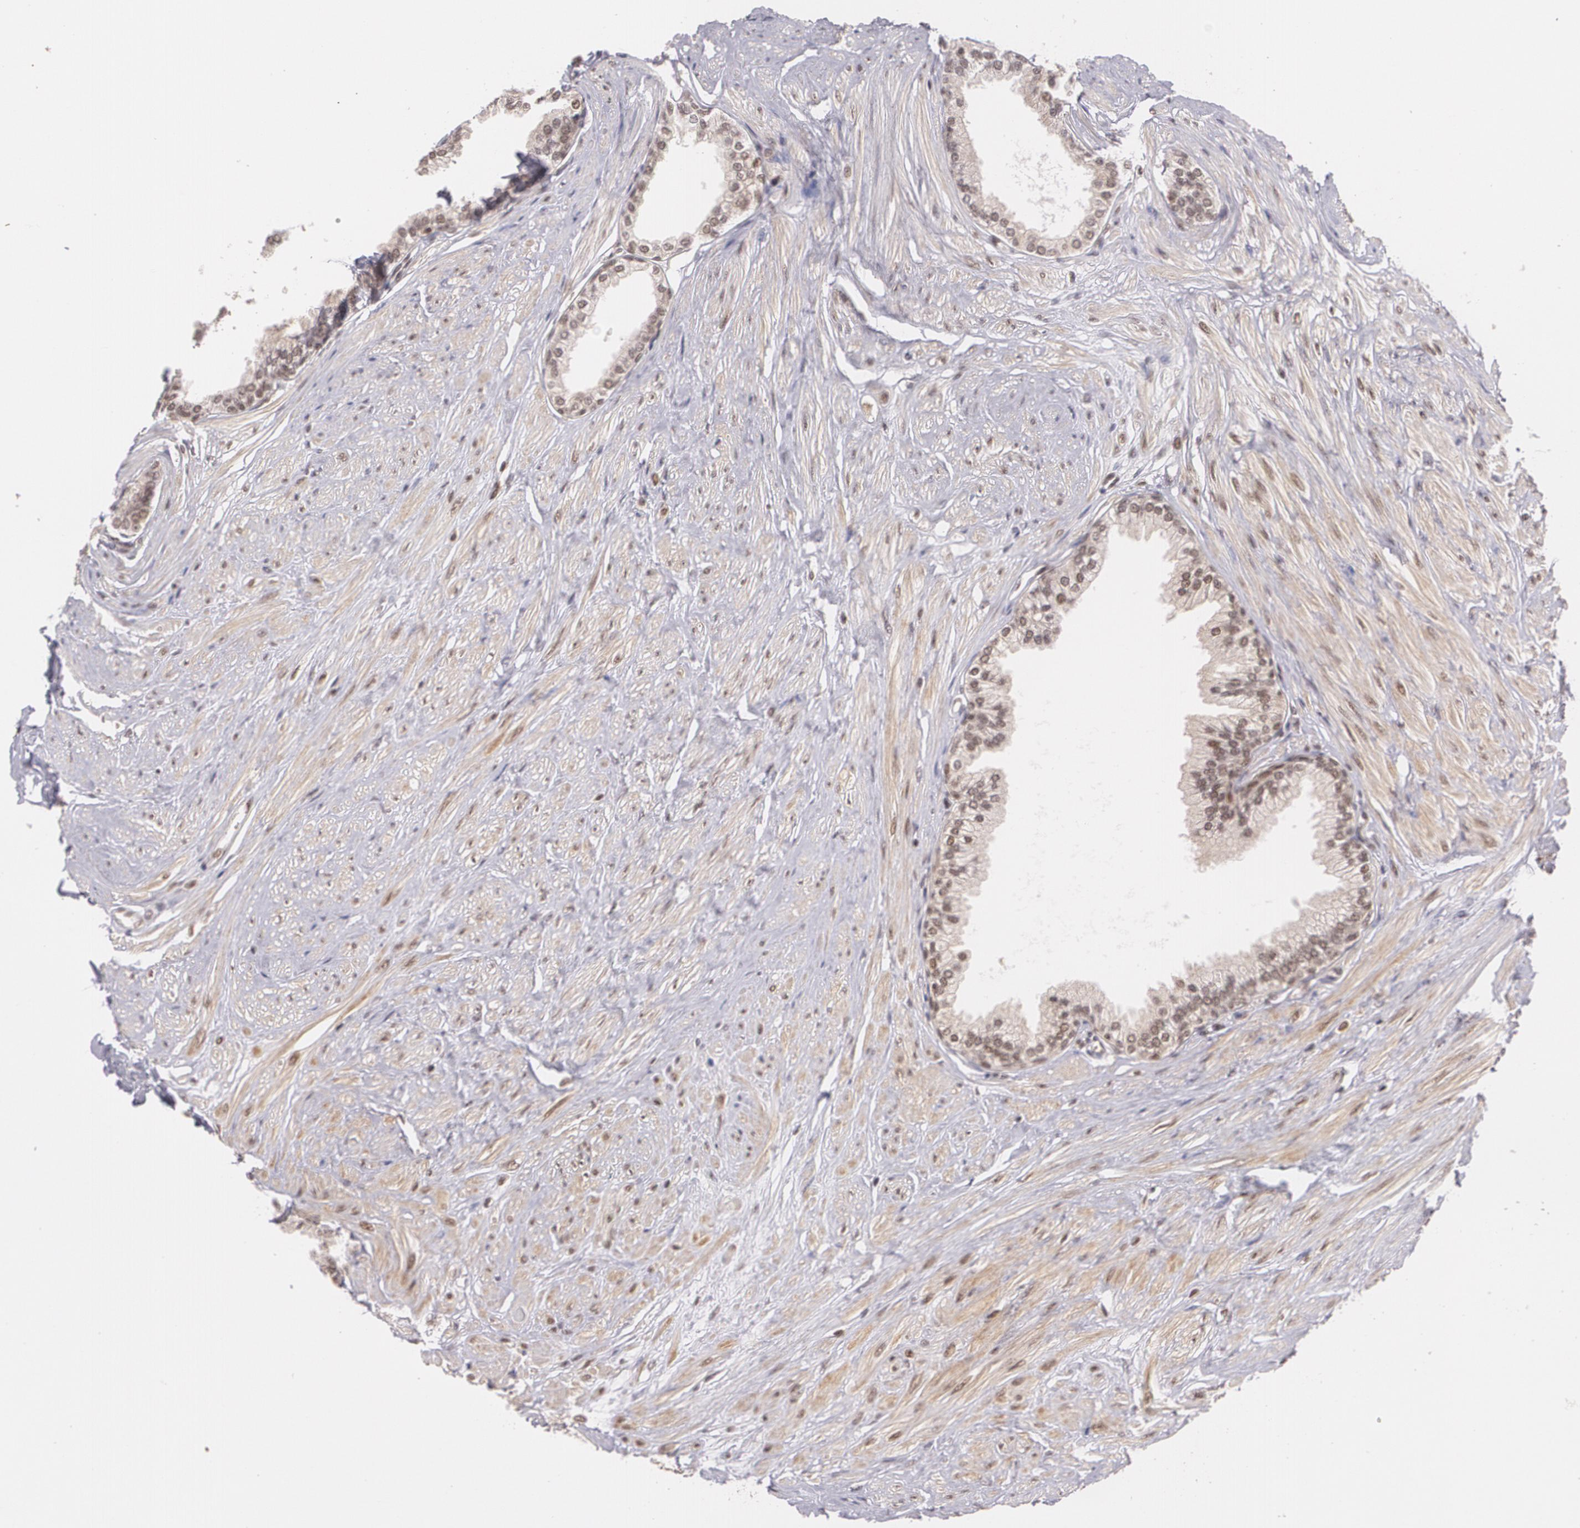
{"staining": {"intensity": "weak", "quantity": "25%-75%", "location": "cytoplasmic/membranous,nuclear"}, "tissue": "prostate", "cell_type": "Glandular cells", "image_type": "normal", "snomed": [{"axis": "morphology", "description": "Normal tissue, NOS"}, {"axis": "topography", "description": "Prostate"}], "caption": "Human prostate stained for a protein (brown) exhibits weak cytoplasmic/membranous,nuclear positive staining in approximately 25%-75% of glandular cells.", "gene": "CUL2", "patient": {"sex": "male", "age": 64}}